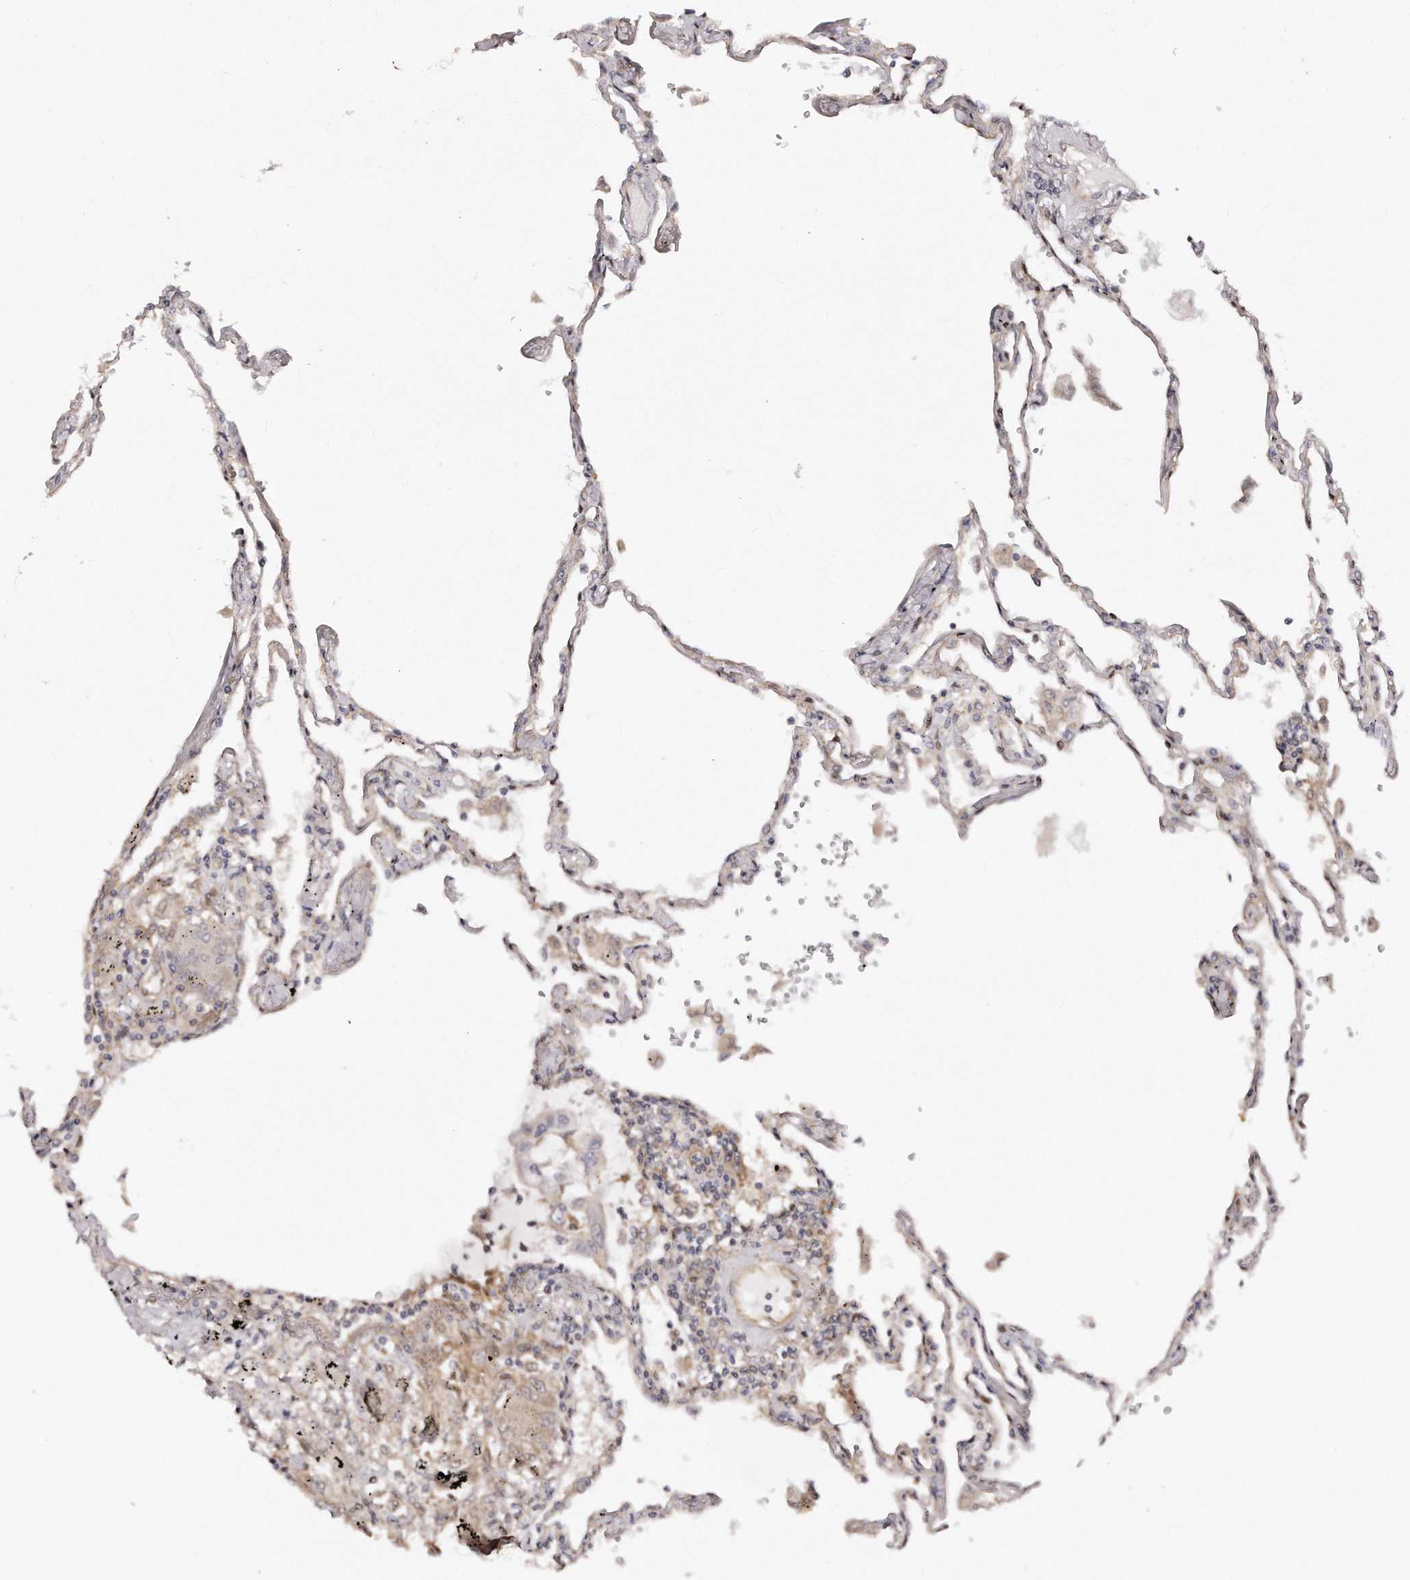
{"staining": {"intensity": "moderate", "quantity": "<25%", "location": "cytoplasmic/membranous,nuclear"}, "tissue": "lung", "cell_type": "Alveolar cells", "image_type": "normal", "snomed": [{"axis": "morphology", "description": "Normal tissue, NOS"}, {"axis": "topography", "description": "Lung"}], "caption": "Lung stained with a brown dye shows moderate cytoplasmic/membranous,nuclear positive expression in approximately <25% of alveolar cells.", "gene": "GBP4", "patient": {"sex": "female", "age": 67}}